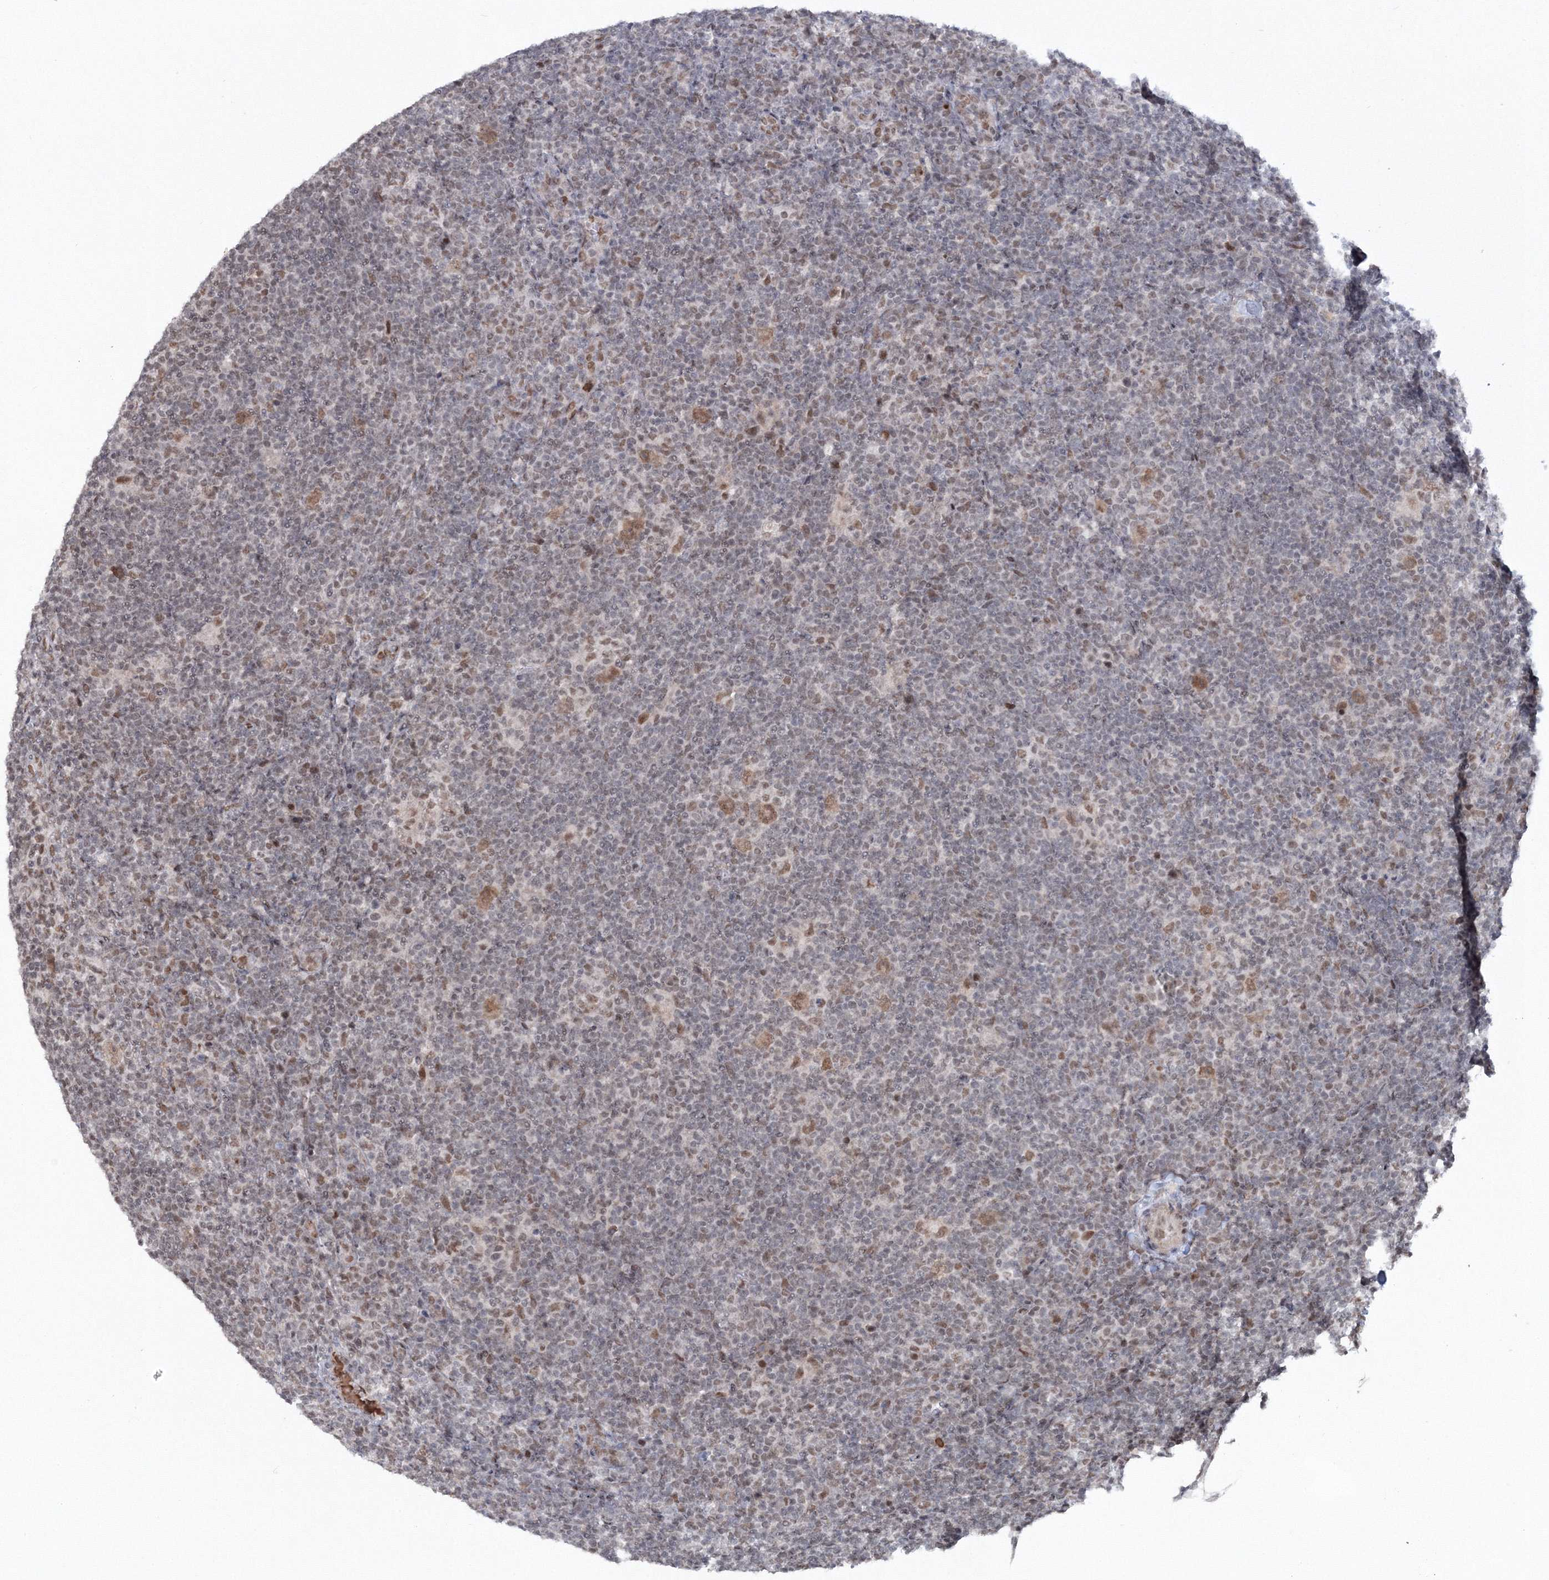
{"staining": {"intensity": "moderate", "quantity": ">75%", "location": "cytoplasmic/membranous,nuclear"}, "tissue": "lymphoma", "cell_type": "Tumor cells", "image_type": "cancer", "snomed": [{"axis": "morphology", "description": "Hodgkin's disease, NOS"}, {"axis": "topography", "description": "Lymph node"}], "caption": "Immunohistochemistry (DAB (3,3'-diaminobenzidine)) staining of Hodgkin's disease shows moderate cytoplasmic/membranous and nuclear protein positivity in approximately >75% of tumor cells.", "gene": "C3orf33", "patient": {"sex": "female", "age": 57}}